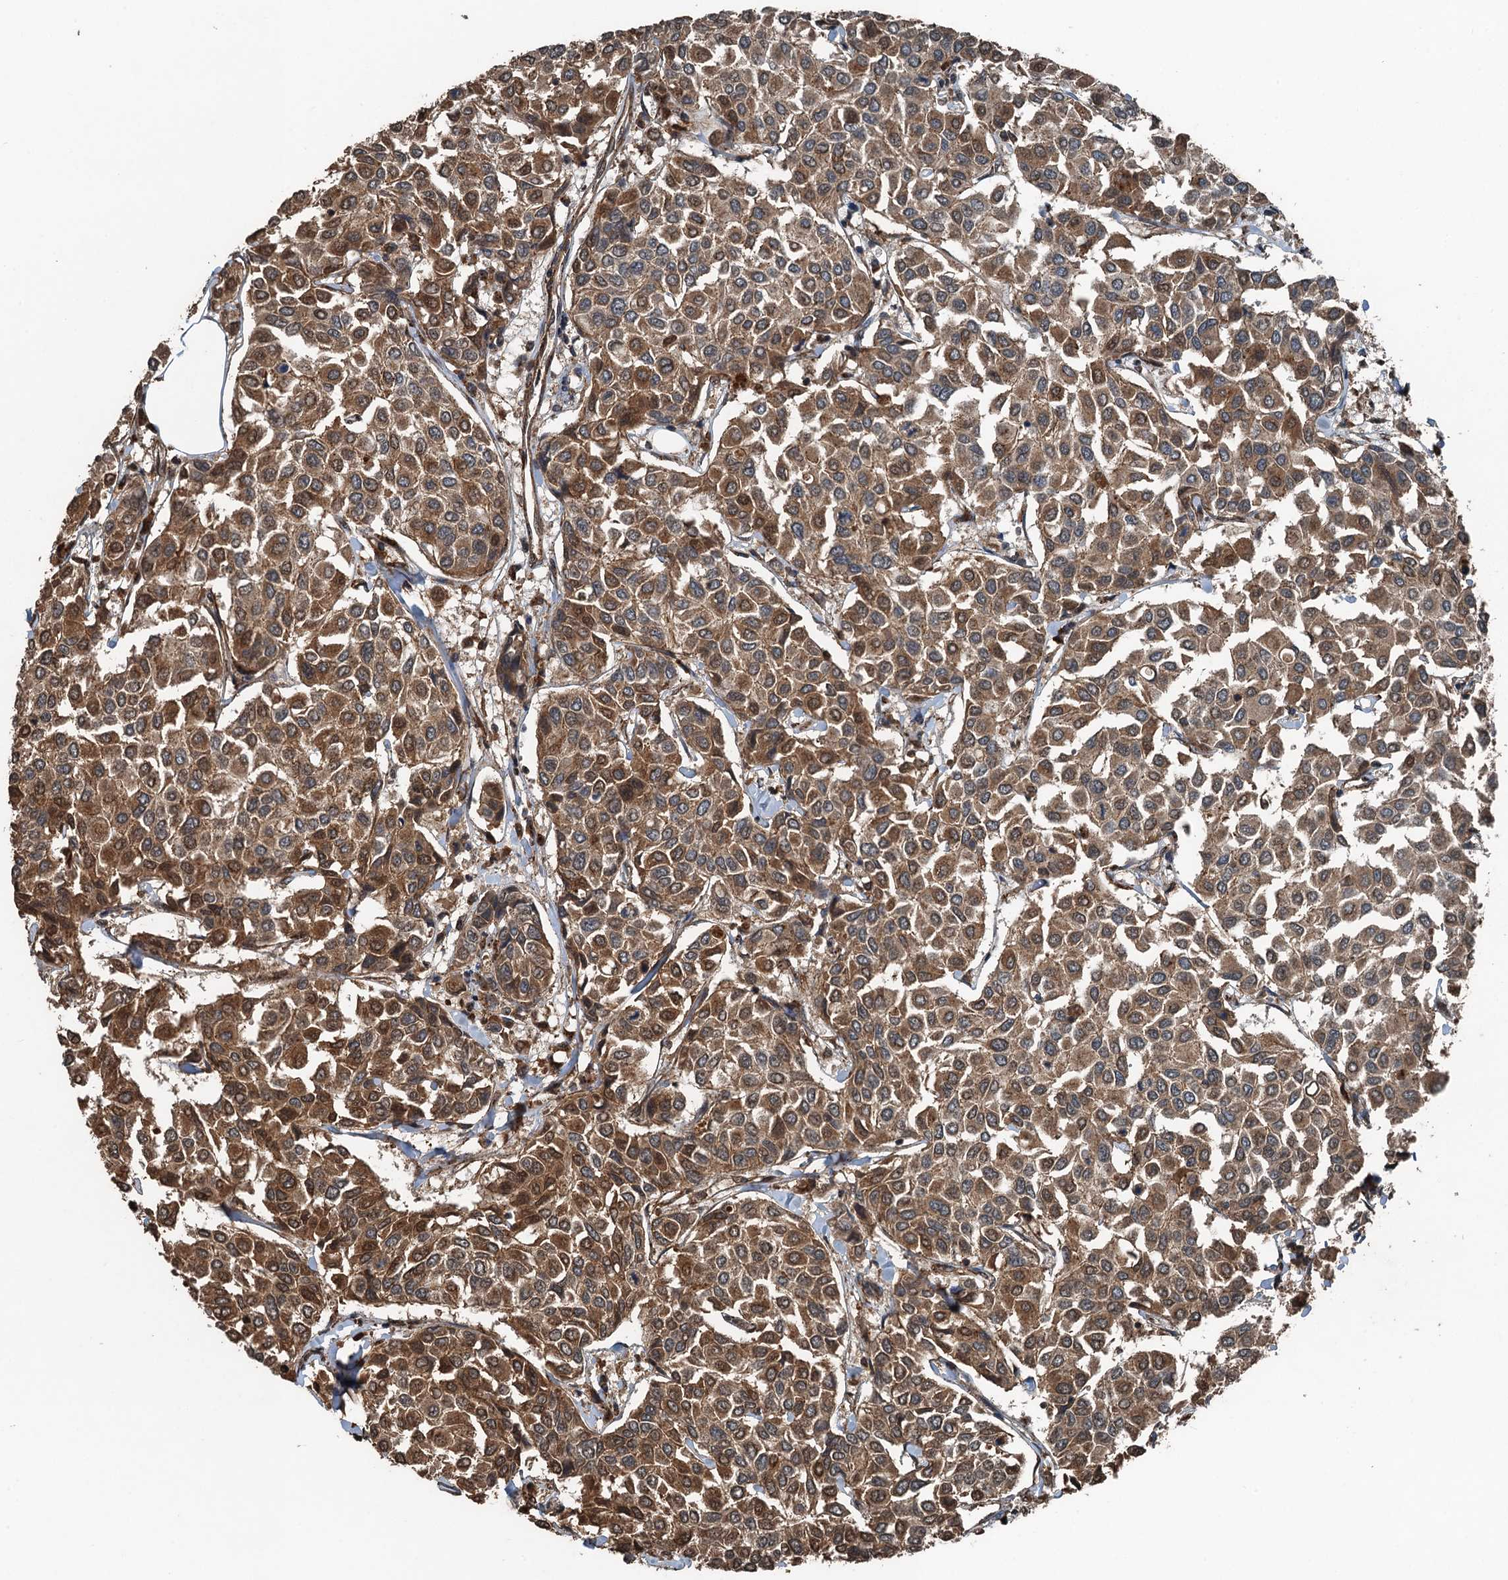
{"staining": {"intensity": "moderate", "quantity": ">75%", "location": "cytoplasmic/membranous"}, "tissue": "breast cancer", "cell_type": "Tumor cells", "image_type": "cancer", "snomed": [{"axis": "morphology", "description": "Duct carcinoma"}, {"axis": "topography", "description": "Breast"}], "caption": "Protein expression analysis of human breast cancer reveals moderate cytoplasmic/membranous expression in approximately >75% of tumor cells.", "gene": "TCTN1", "patient": {"sex": "female", "age": 55}}